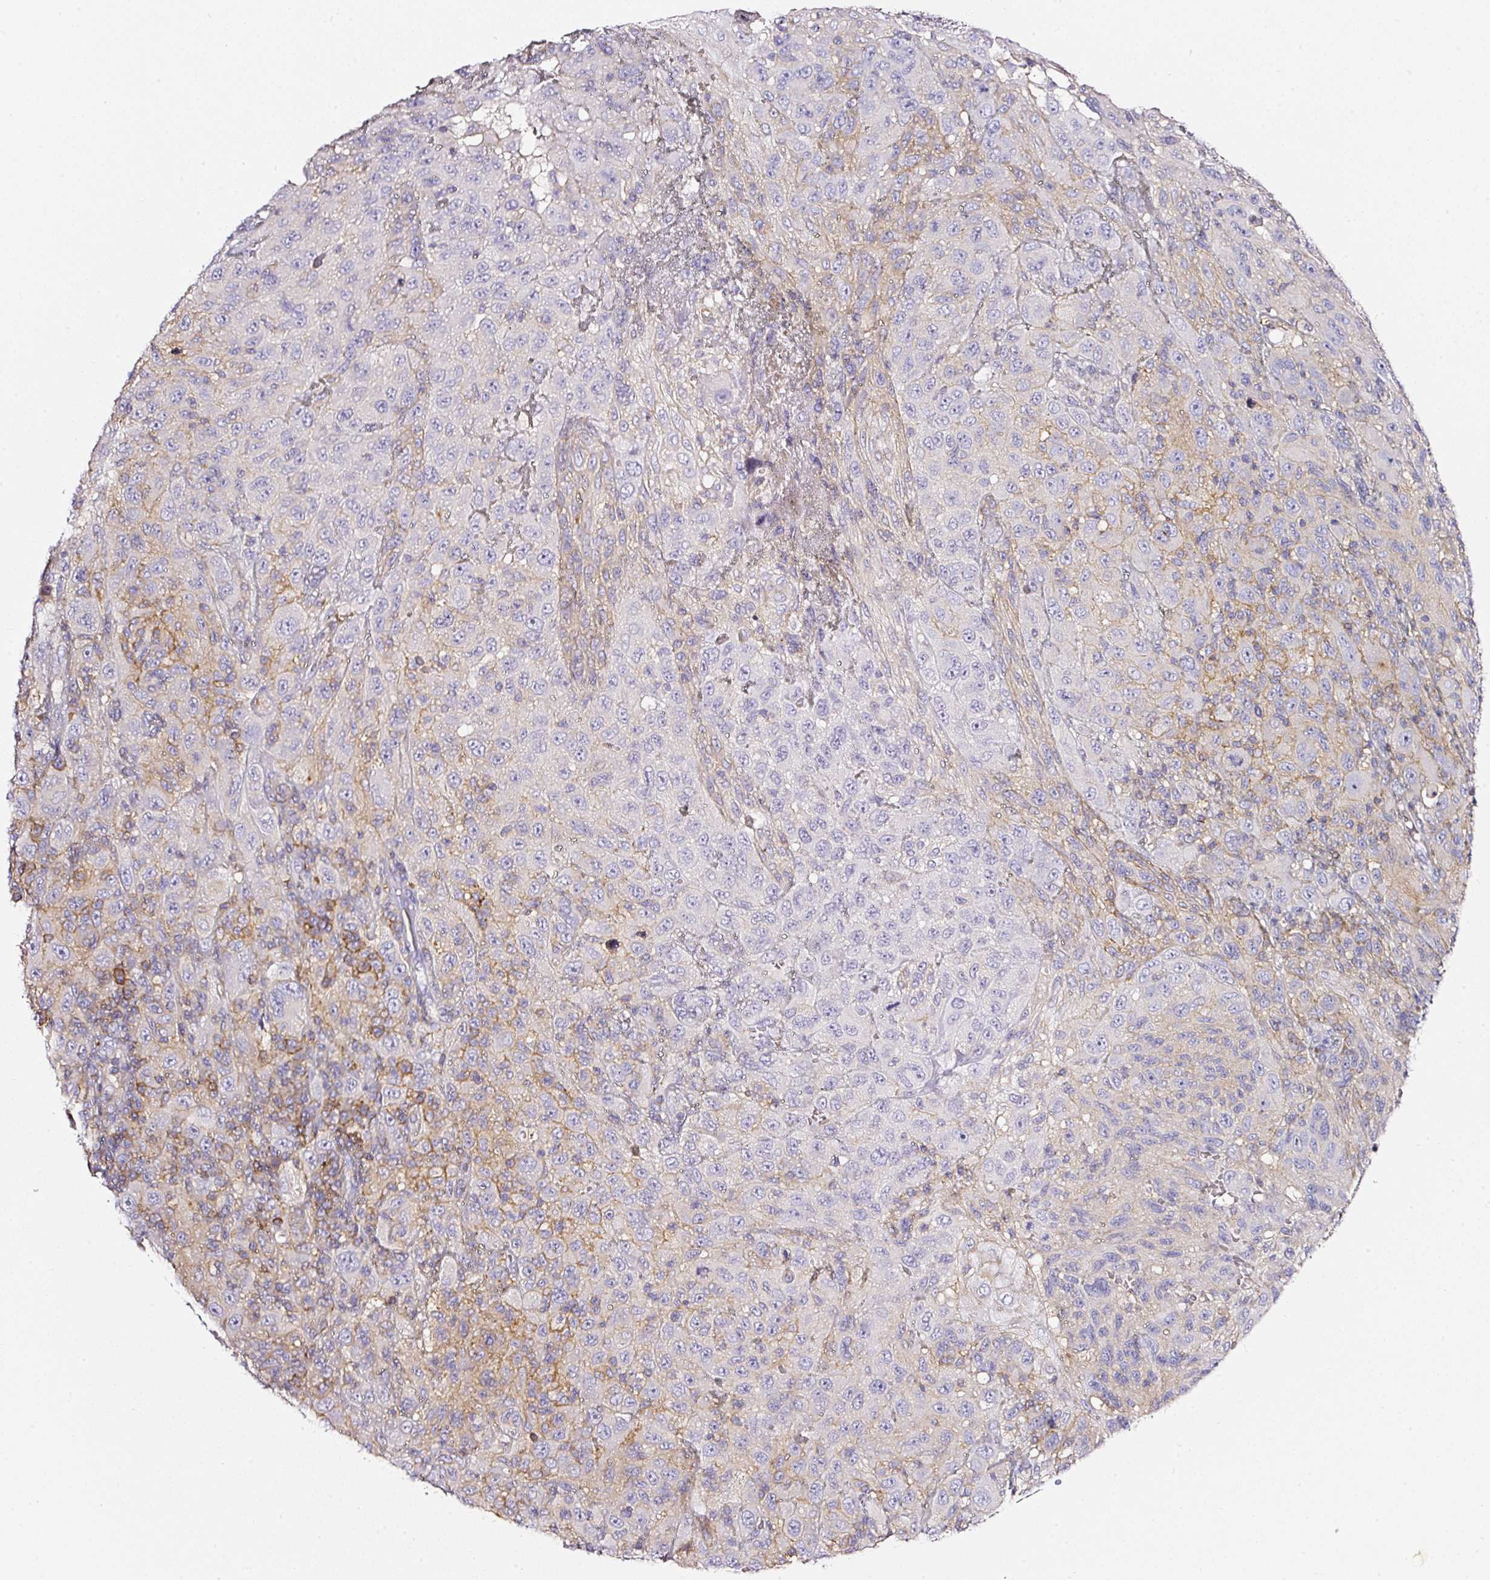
{"staining": {"intensity": "negative", "quantity": "none", "location": "none"}, "tissue": "melanoma", "cell_type": "Tumor cells", "image_type": "cancer", "snomed": [{"axis": "morphology", "description": "Malignant melanoma, NOS"}, {"axis": "topography", "description": "Skin"}], "caption": "An immunohistochemistry photomicrograph of malignant melanoma is shown. There is no staining in tumor cells of malignant melanoma. (DAB IHC, high magnification).", "gene": "CD47", "patient": {"sex": "female", "age": 91}}